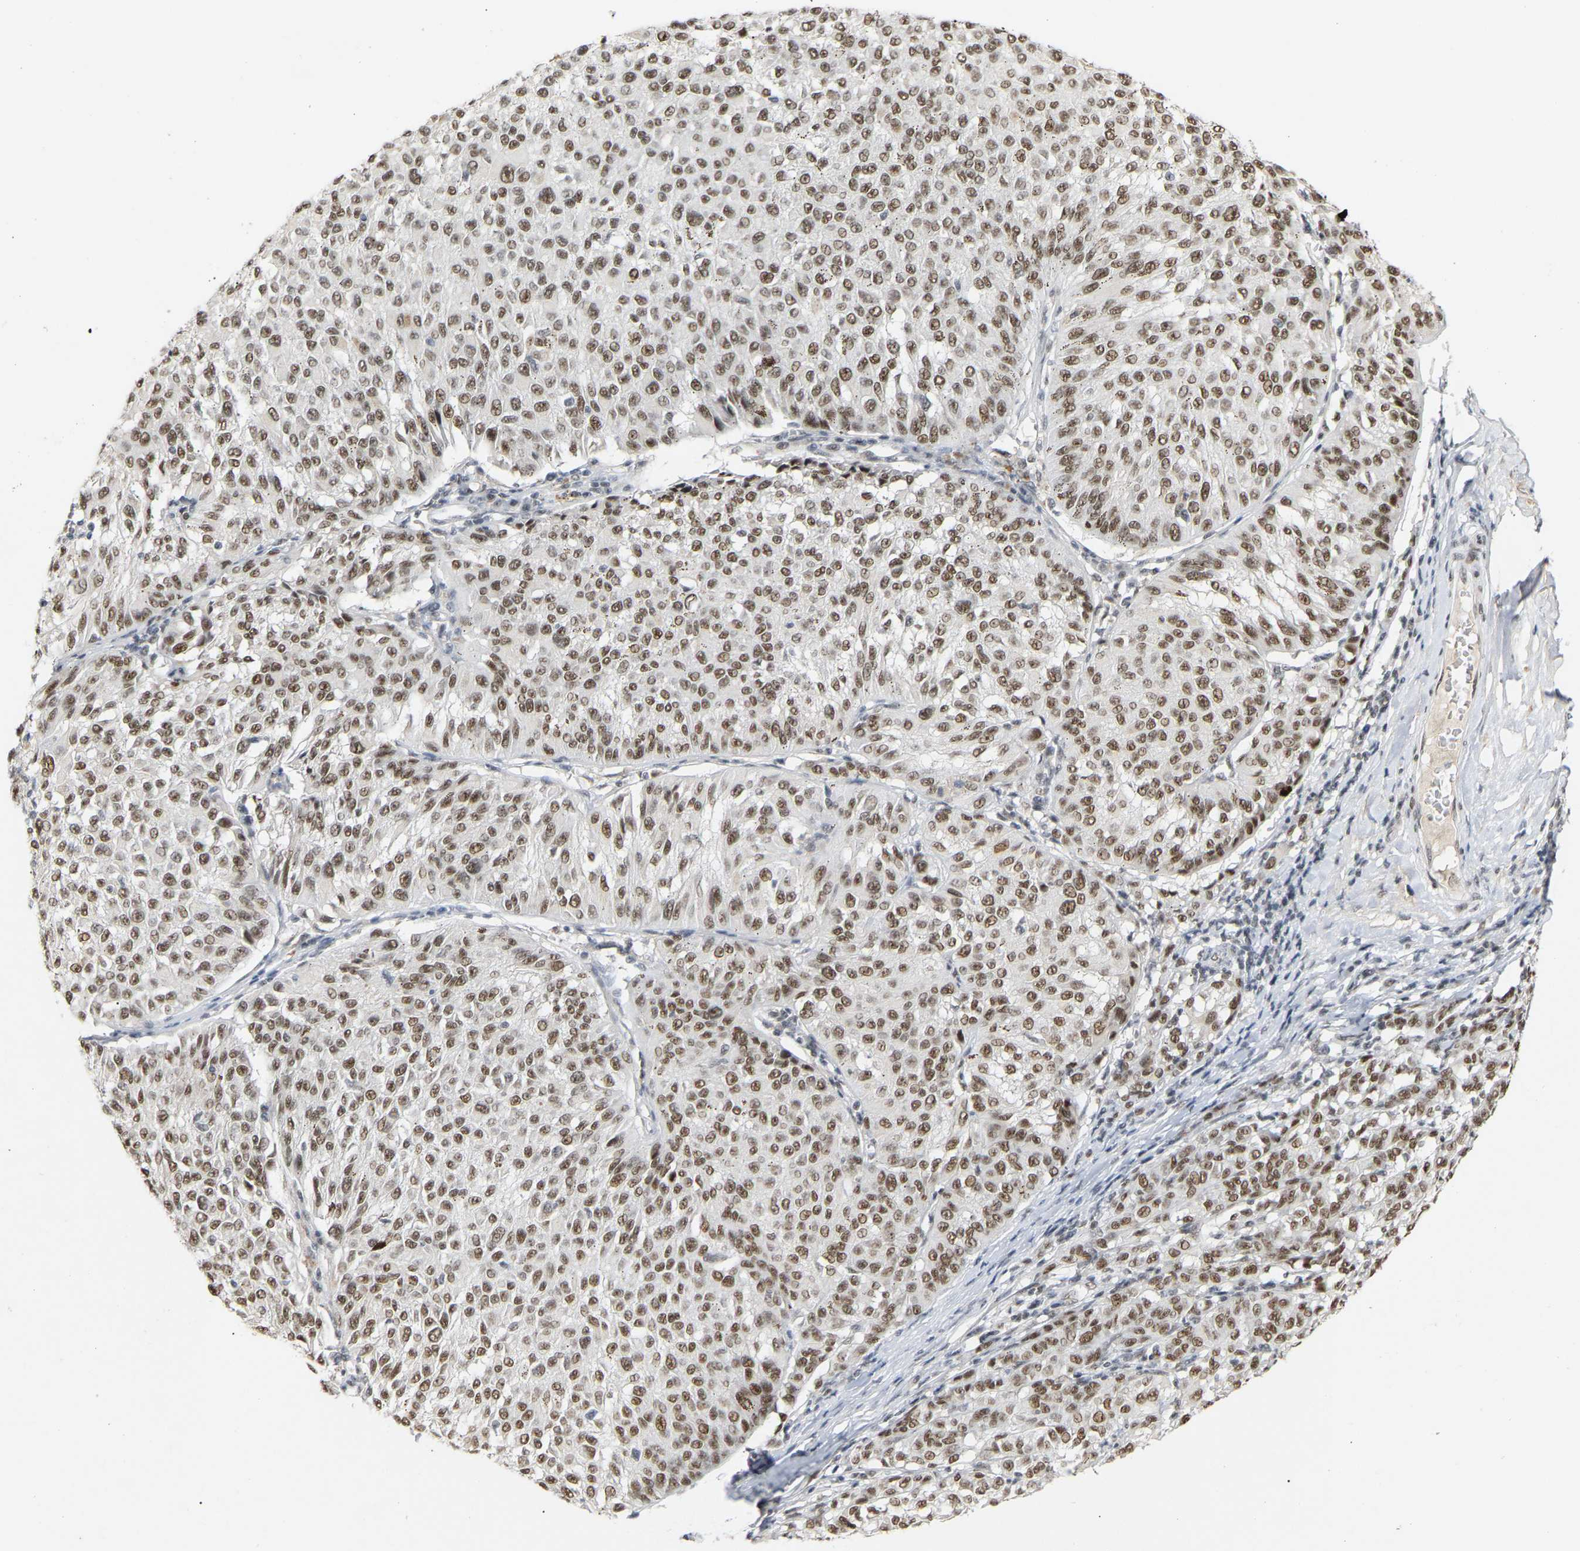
{"staining": {"intensity": "moderate", "quantity": ">75%", "location": "nuclear"}, "tissue": "melanoma", "cell_type": "Tumor cells", "image_type": "cancer", "snomed": [{"axis": "morphology", "description": "Malignant melanoma, NOS"}, {"axis": "topography", "description": "Skin"}], "caption": "Malignant melanoma stained for a protein (brown) exhibits moderate nuclear positive positivity in approximately >75% of tumor cells.", "gene": "NELFB", "patient": {"sex": "female", "age": 72}}